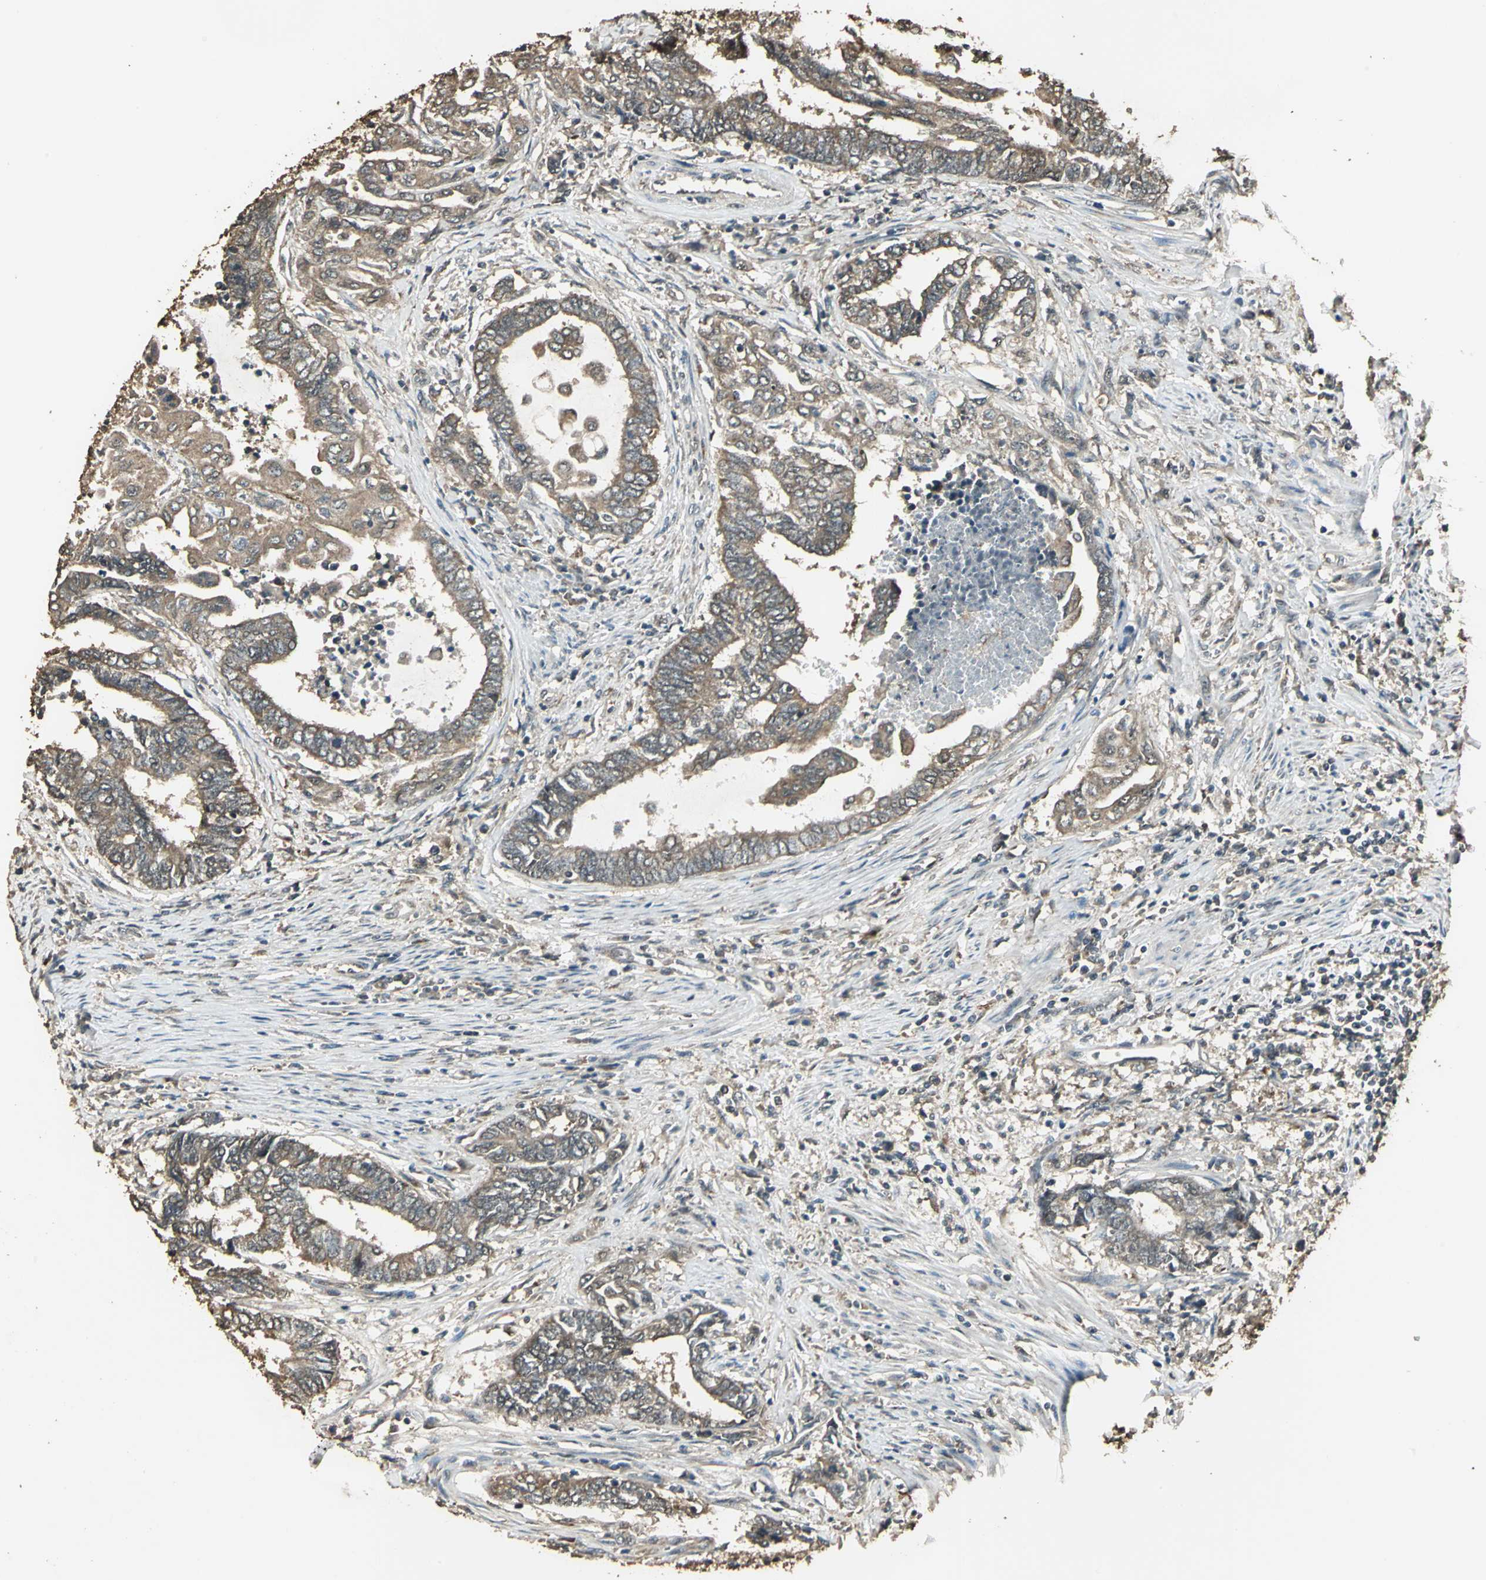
{"staining": {"intensity": "moderate", "quantity": "25%-75%", "location": "cytoplasmic/membranous"}, "tissue": "endometrial cancer", "cell_type": "Tumor cells", "image_type": "cancer", "snomed": [{"axis": "morphology", "description": "Adenocarcinoma, NOS"}, {"axis": "topography", "description": "Uterus"}, {"axis": "topography", "description": "Endometrium"}], "caption": "Protein staining of endometrial cancer (adenocarcinoma) tissue exhibits moderate cytoplasmic/membranous expression in approximately 25%-75% of tumor cells.", "gene": "UCHL5", "patient": {"sex": "female", "age": 70}}